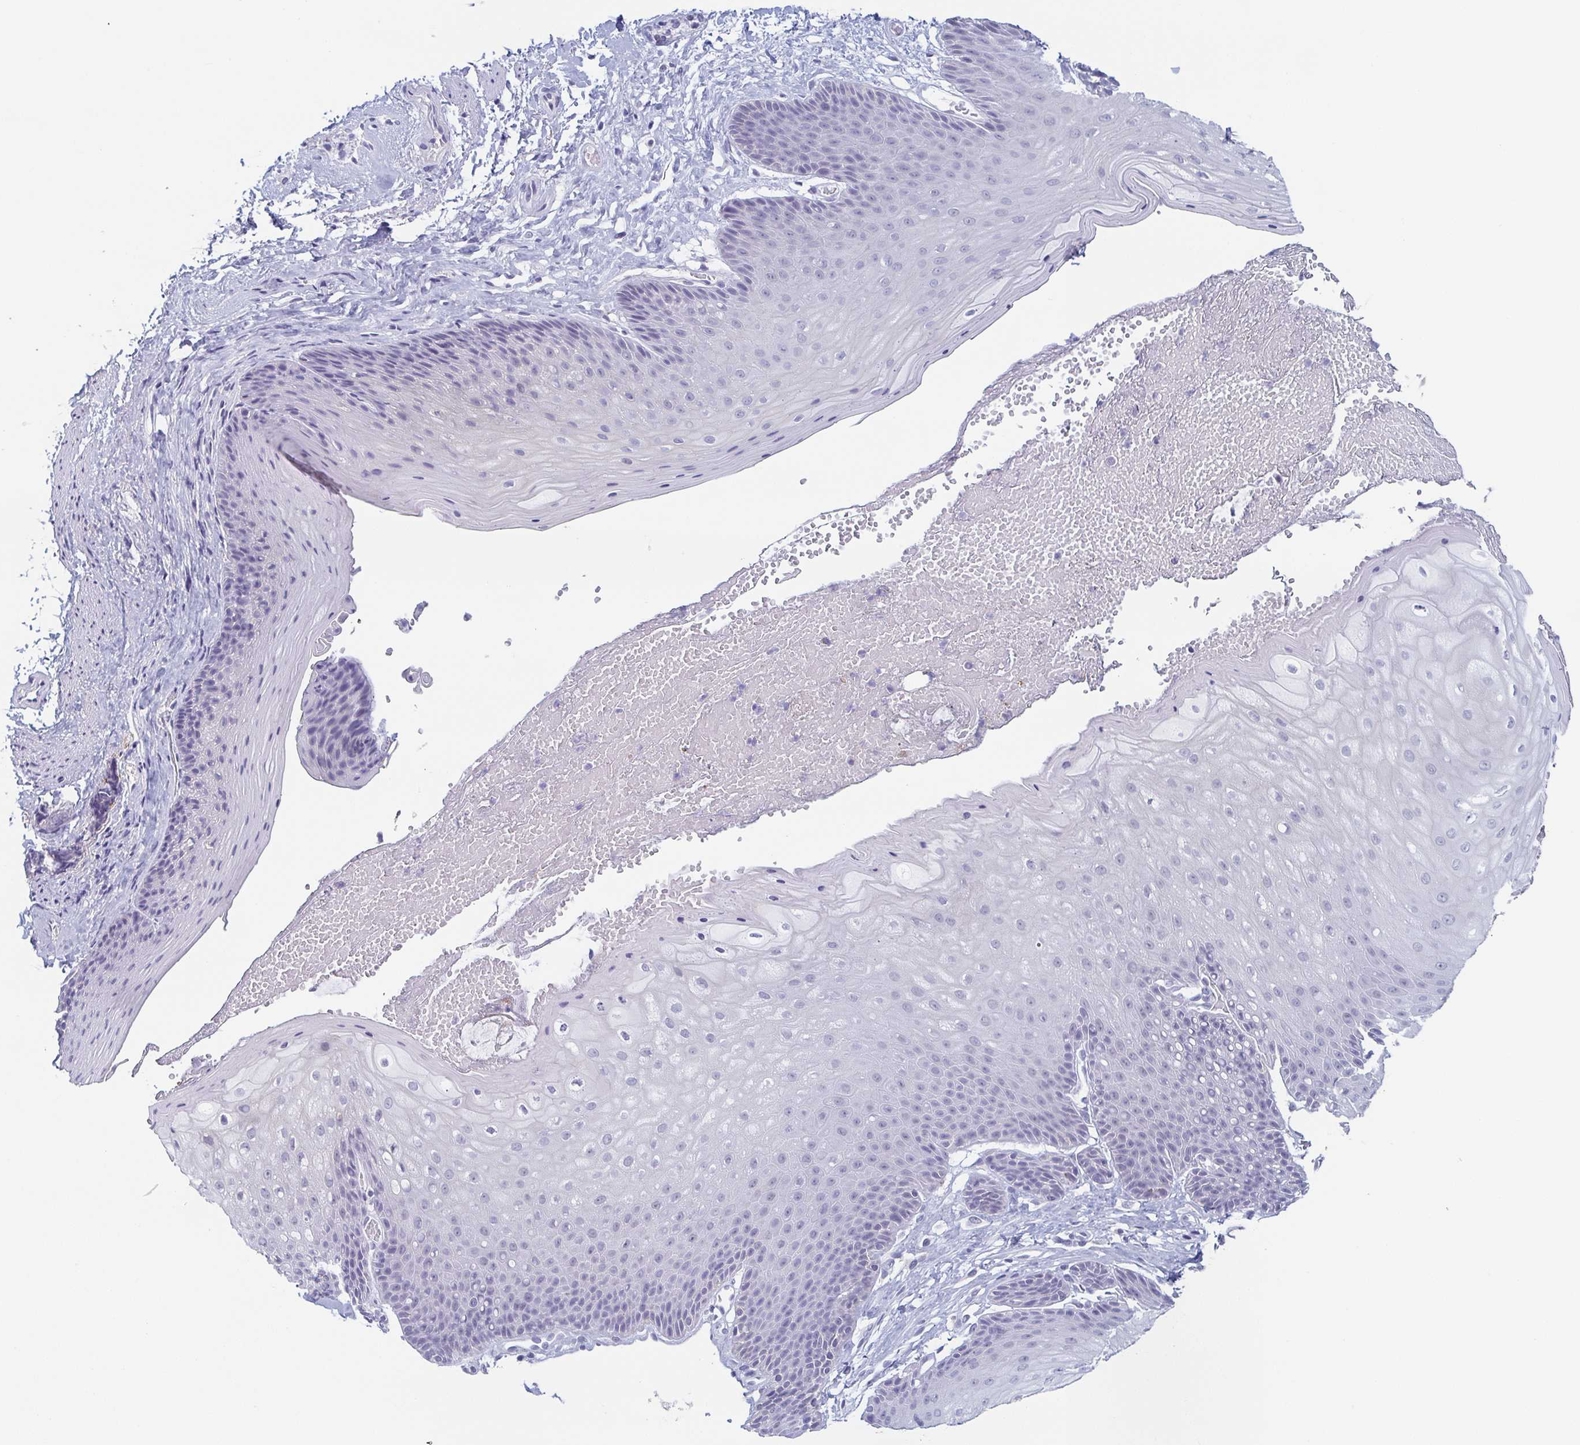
{"staining": {"intensity": "negative", "quantity": "none", "location": "none"}, "tissue": "skin", "cell_type": "Epidermal cells", "image_type": "normal", "snomed": [{"axis": "morphology", "description": "Normal tissue, NOS"}, {"axis": "topography", "description": "Anal"}], "caption": "Epidermal cells show no significant protein staining in unremarkable skin. Nuclei are stained in blue.", "gene": "REG4", "patient": {"sex": "male", "age": 53}}